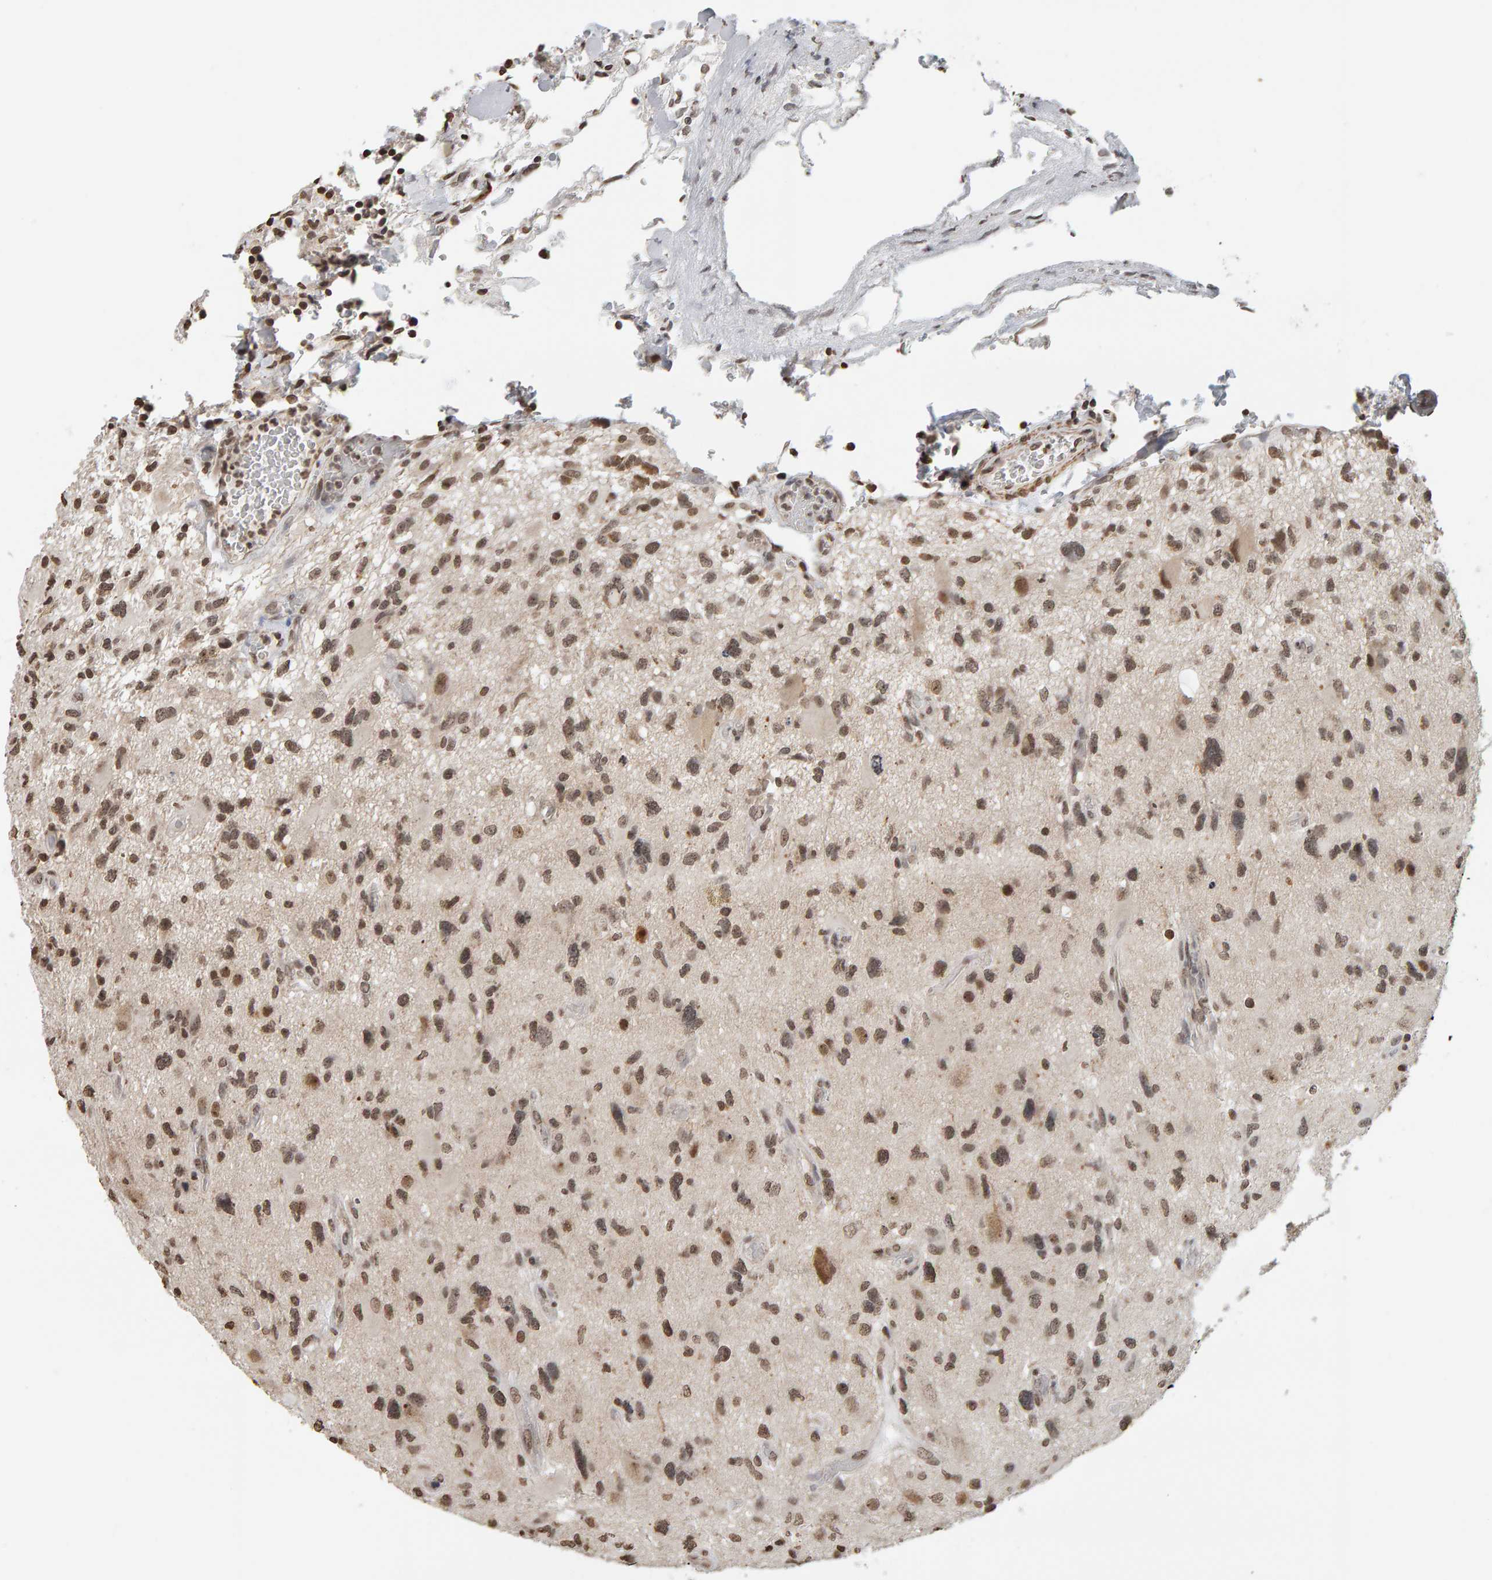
{"staining": {"intensity": "moderate", "quantity": ">75%", "location": "nuclear"}, "tissue": "glioma", "cell_type": "Tumor cells", "image_type": "cancer", "snomed": [{"axis": "morphology", "description": "Glioma, malignant, High grade"}, {"axis": "topography", "description": "Brain"}], "caption": "Protein staining displays moderate nuclear expression in approximately >75% of tumor cells in malignant glioma (high-grade).", "gene": "AFF4", "patient": {"sex": "male", "age": 33}}